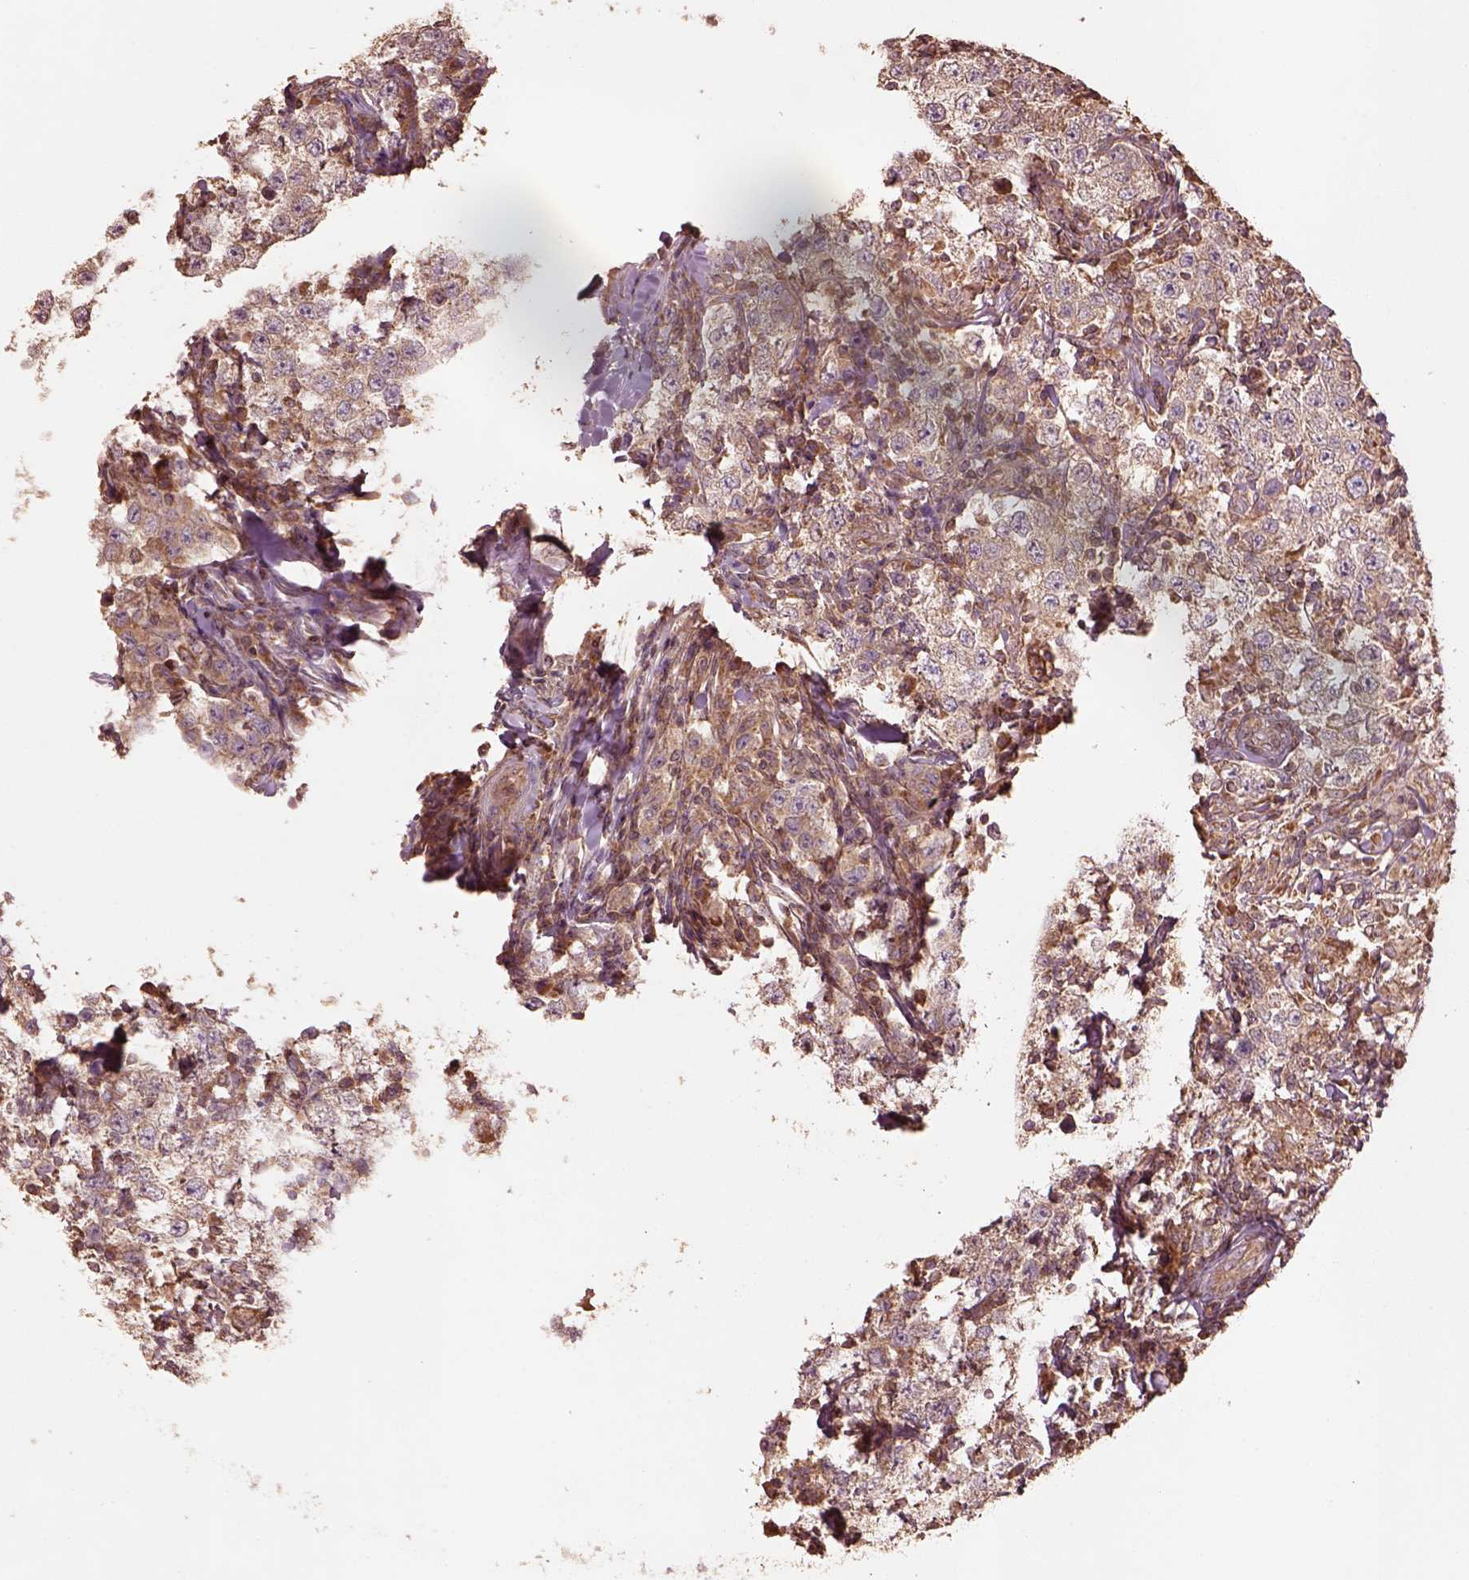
{"staining": {"intensity": "weak", "quantity": ">75%", "location": "cytoplasmic/membranous"}, "tissue": "testis cancer", "cell_type": "Tumor cells", "image_type": "cancer", "snomed": [{"axis": "morphology", "description": "Seminoma, NOS"}, {"axis": "morphology", "description": "Carcinoma, Embryonal, NOS"}, {"axis": "topography", "description": "Testis"}], "caption": "High-power microscopy captured an immunohistochemistry photomicrograph of testis seminoma, revealing weak cytoplasmic/membranous positivity in approximately >75% of tumor cells.", "gene": "TRADD", "patient": {"sex": "male", "age": 41}}